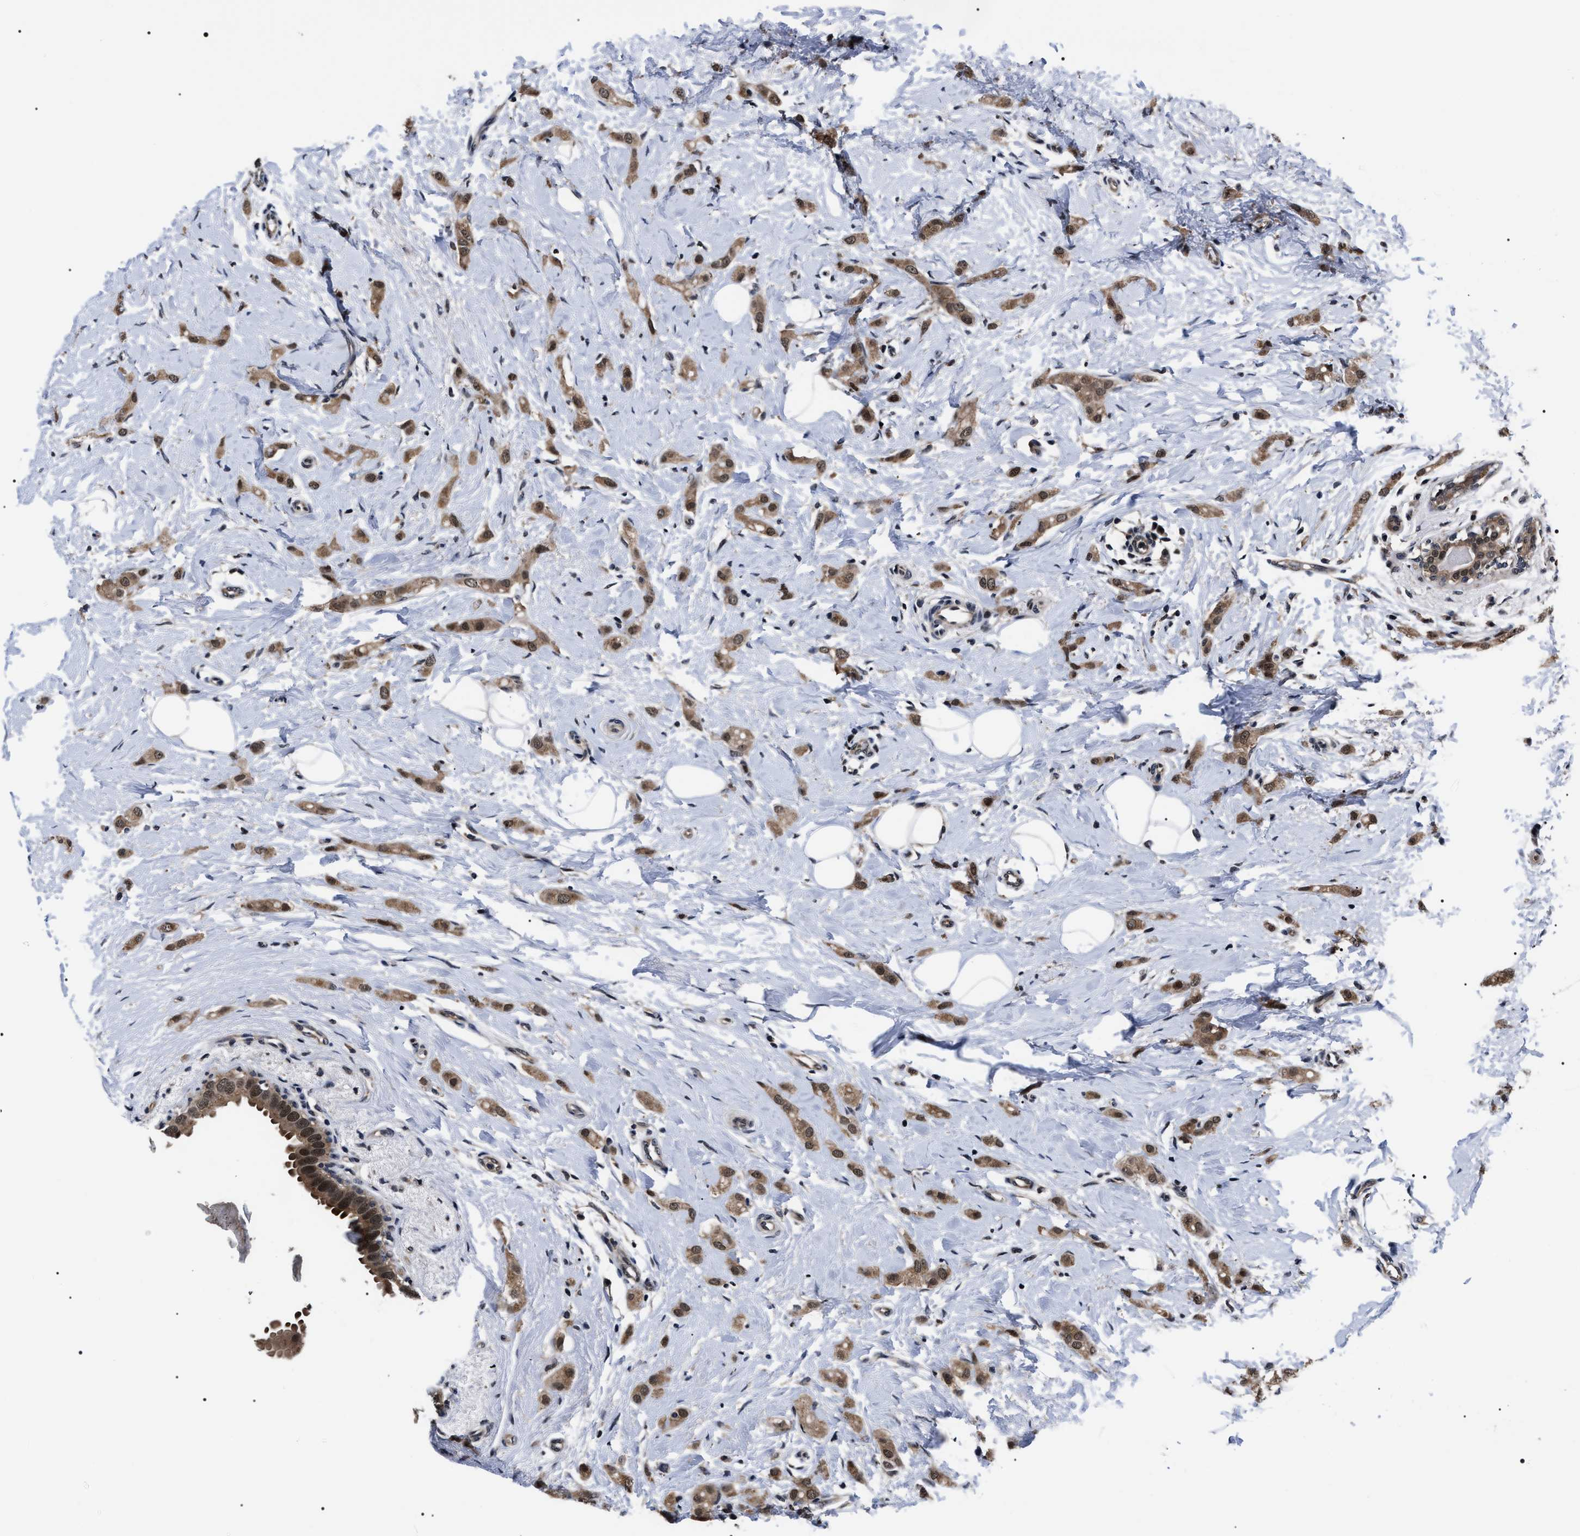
{"staining": {"intensity": "moderate", "quantity": ">75%", "location": "cytoplasmic/membranous,nuclear"}, "tissue": "breast cancer", "cell_type": "Tumor cells", "image_type": "cancer", "snomed": [{"axis": "morphology", "description": "Lobular carcinoma"}, {"axis": "topography", "description": "Breast"}], "caption": "Breast cancer was stained to show a protein in brown. There is medium levels of moderate cytoplasmic/membranous and nuclear staining in approximately >75% of tumor cells. Using DAB (brown) and hematoxylin (blue) stains, captured at high magnification using brightfield microscopy.", "gene": "CSNK2A1", "patient": {"sex": "female", "age": 55}}